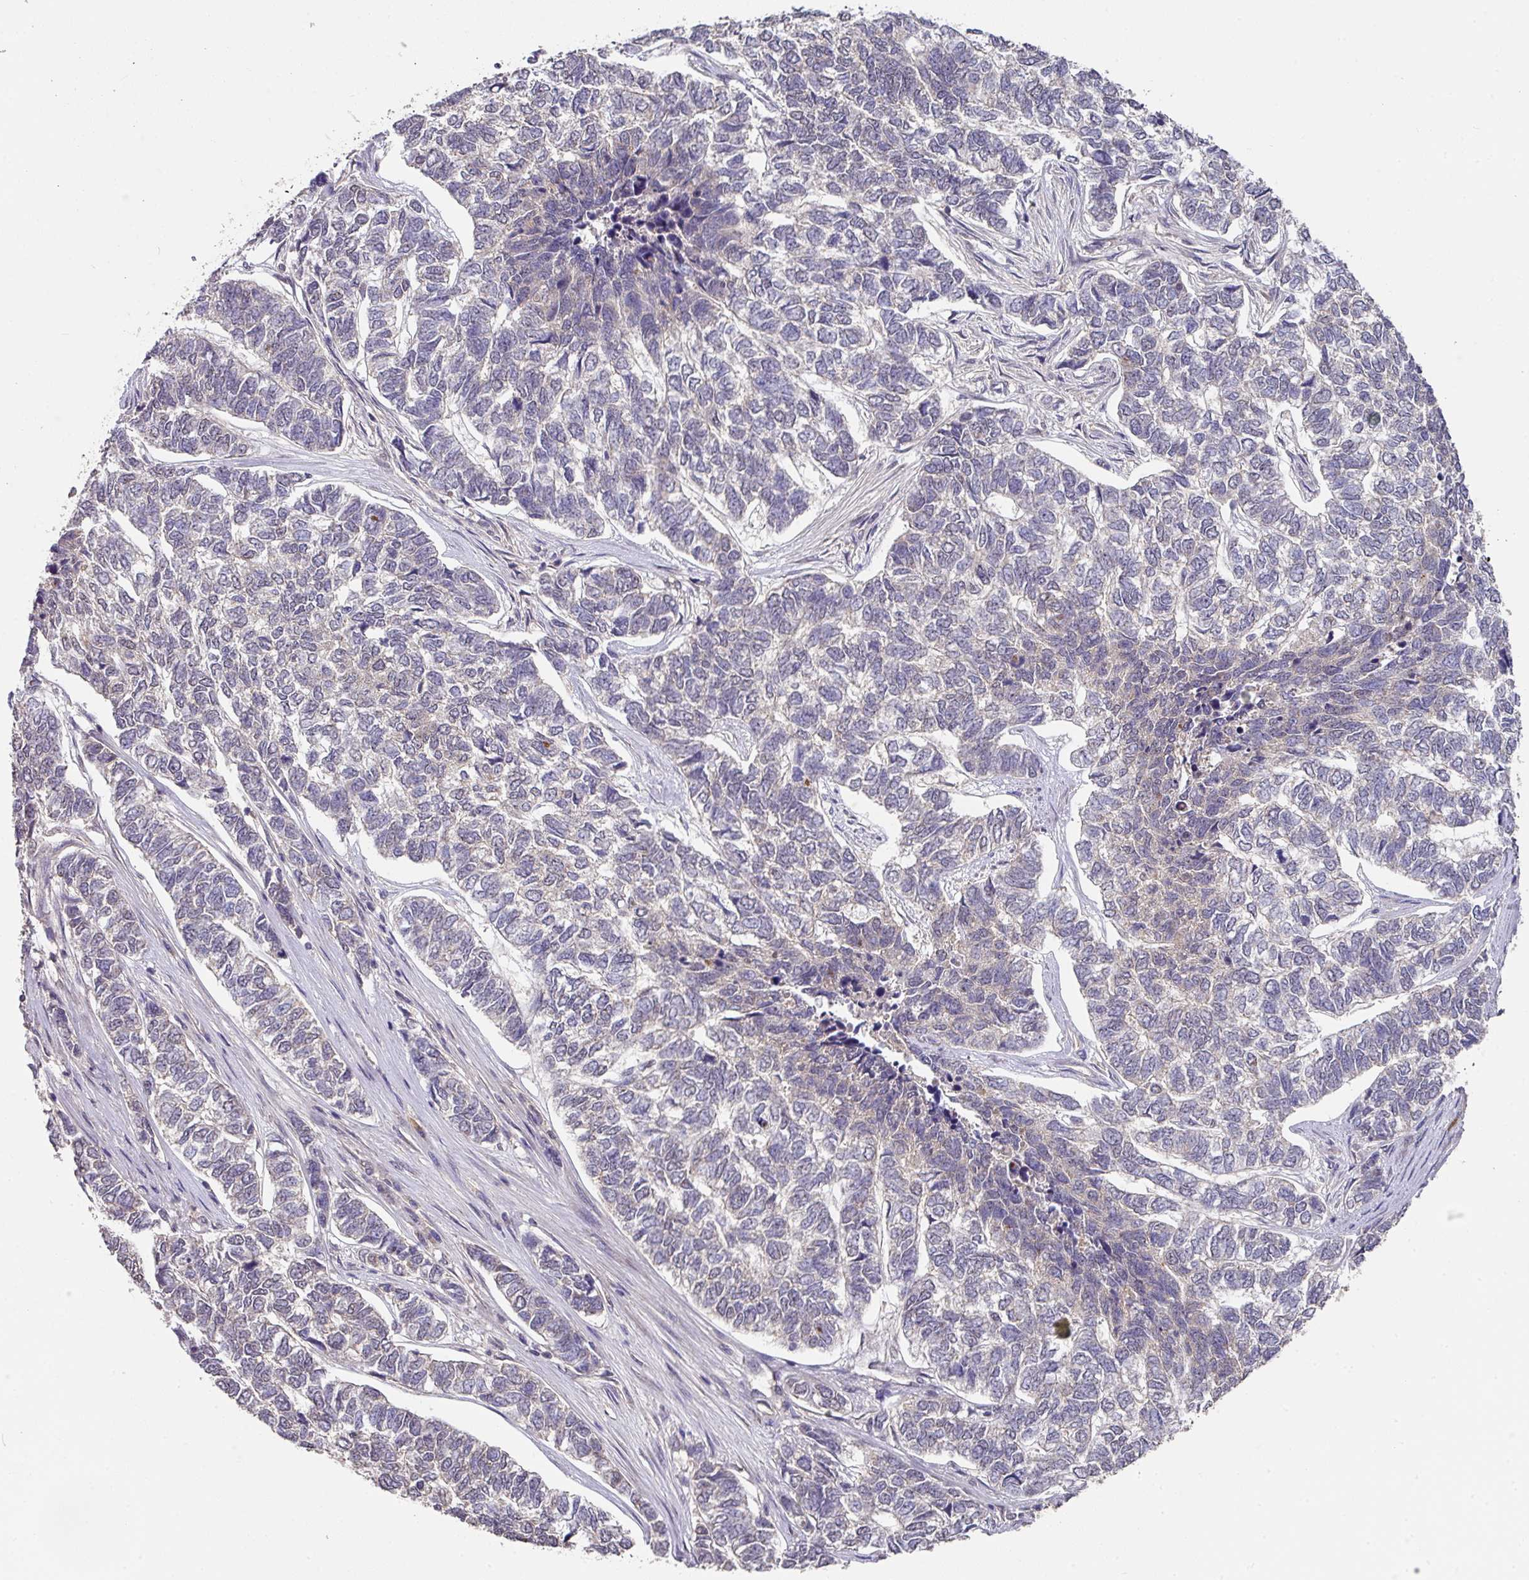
{"staining": {"intensity": "negative", "quantity": "none", "location": "none"}, "tissue": "skin cancer", "cell_type": "Tumor cells", "image_type": "cancer", "snomed": [{"axis": "morphology", "description": "Basal cell carcinoma"}, {"axis": "topography", "description": "Skin"}], "caption": "High power microscopy image of an immunohistochemistry micrograph of skin cancer (basal cell carcinoma), revealing no significant expression in tumor cells. (DAB (3,3'-diaminobenzidine) immunohistochemistry (IHC) with hematoxylin counter stain).", "gene": "EXTL3", "patient": {"sex": "female", "age": 65}}